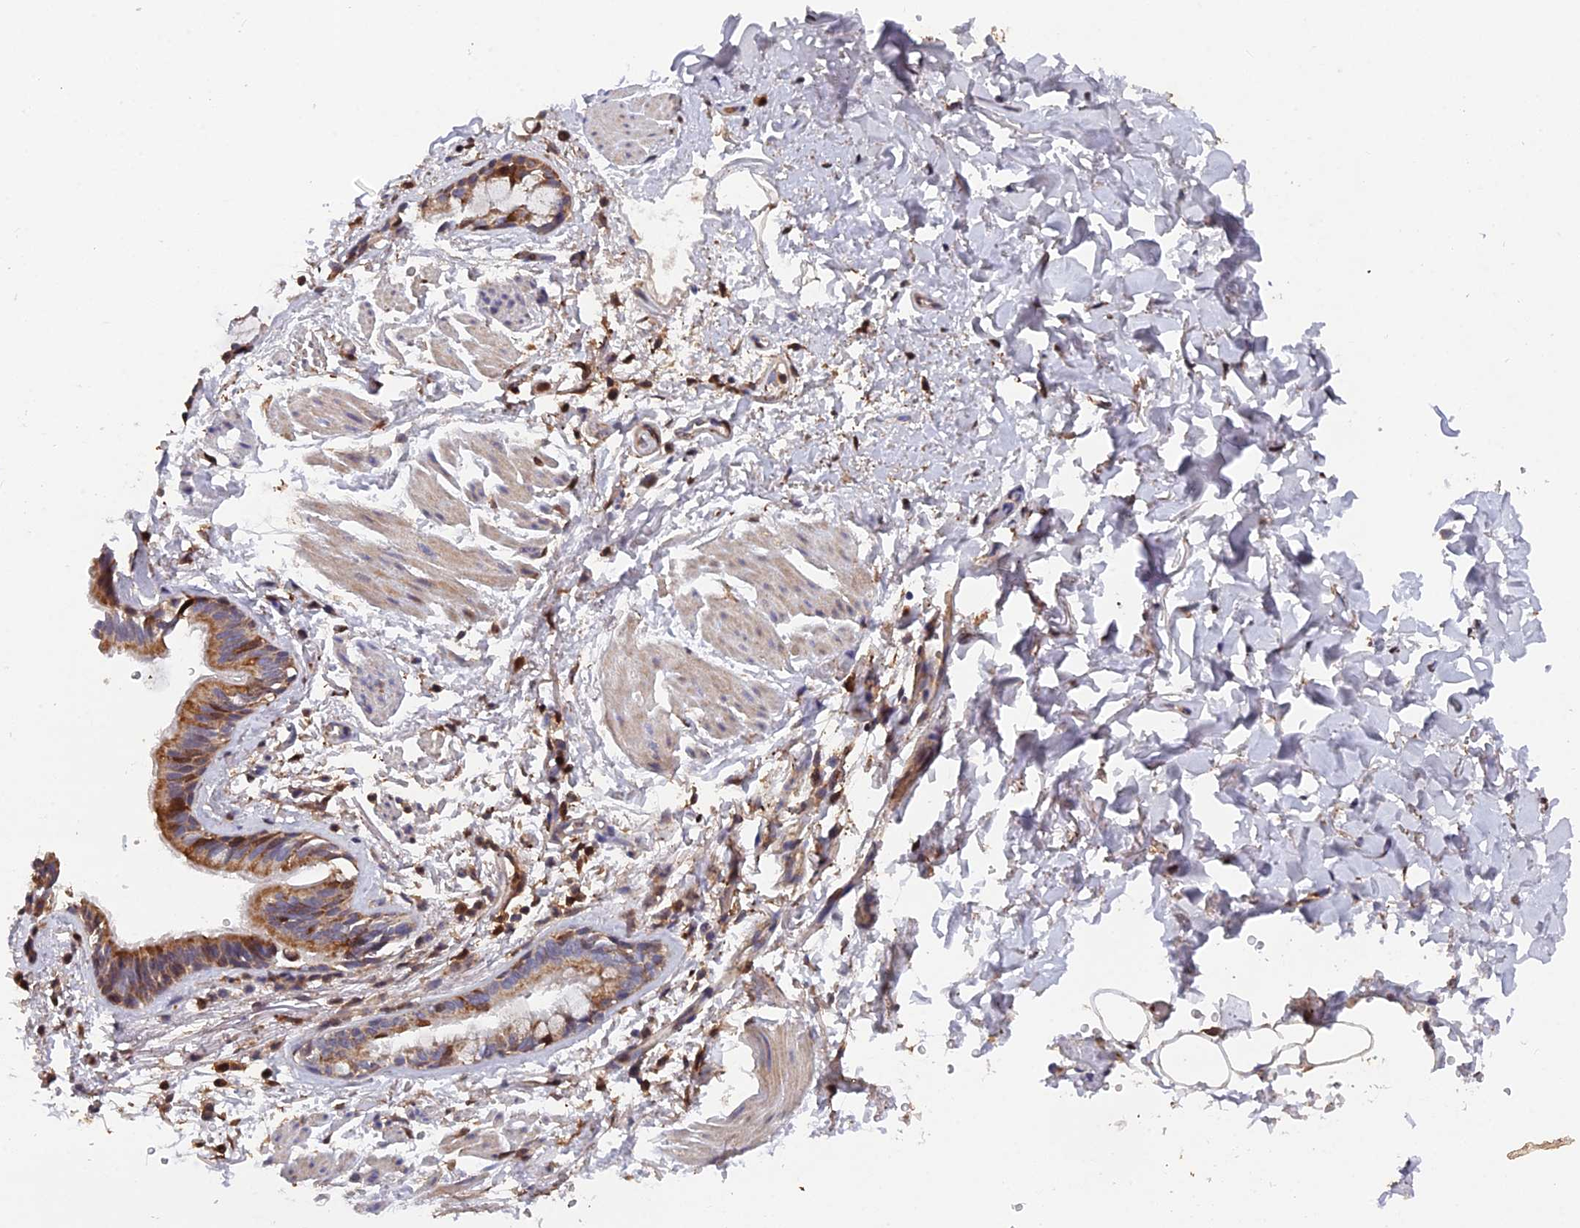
{"staining": {"intensity": "negative", "quantity": "none", "location": "none"}, "tissue": "adipose tissue", "cell_type": "Adipocytes", "image_type": "normal", "snomed": [{"axis": "morphology", "description": "Normal tissue, NOS"}, {"axis": "topography", "description": "Lymph node"}, {"axis": "topography", "description": "Bronchus"}], "caption": "Adipocytes show no significant expression in benign adipose tissue.", "gene": "GALK2", "patient": {"sex": "male", "age": 63}}